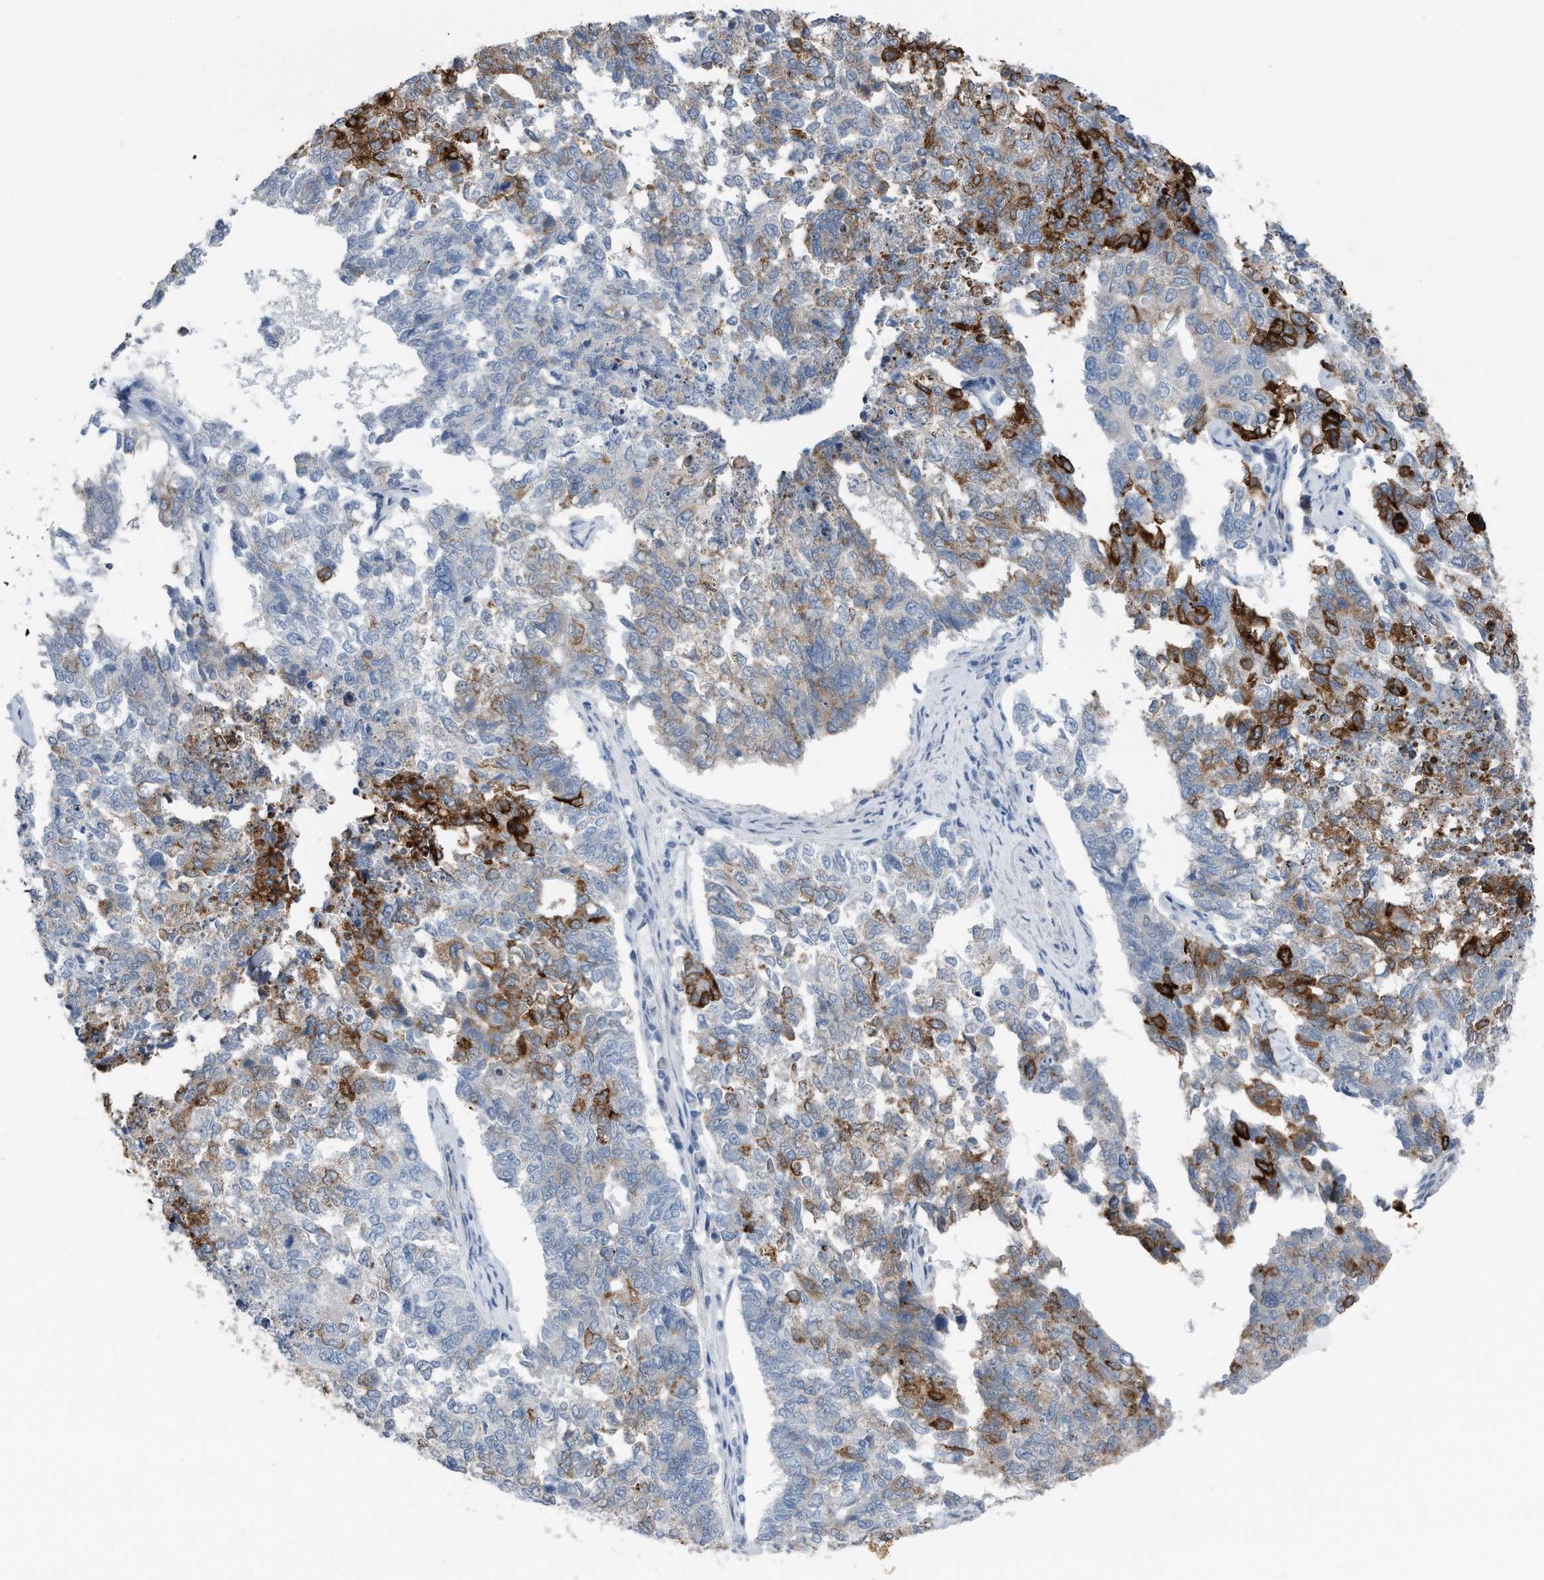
{"staining": {"intensity": "strong", "quantity": "<25%", "location": "cytoplasmic/membranous"}, "tissue": "cervical cancer", "cell_type": "Tumor cells", "image_type": "cancer", "snomed": [{"axis": "morphology", "description": "Squamous cell carcinoma, NOS"}, {"axis": "topography", "description": "Cervix"}], "caption": "Human cervical cancer stained for a protein (brown) displays strong cytoplasmic/membranous positive positivity in approximately <25% of tumor cells.", "gene": "YRDC", "patient": {"sex": "female", "age": 63}}